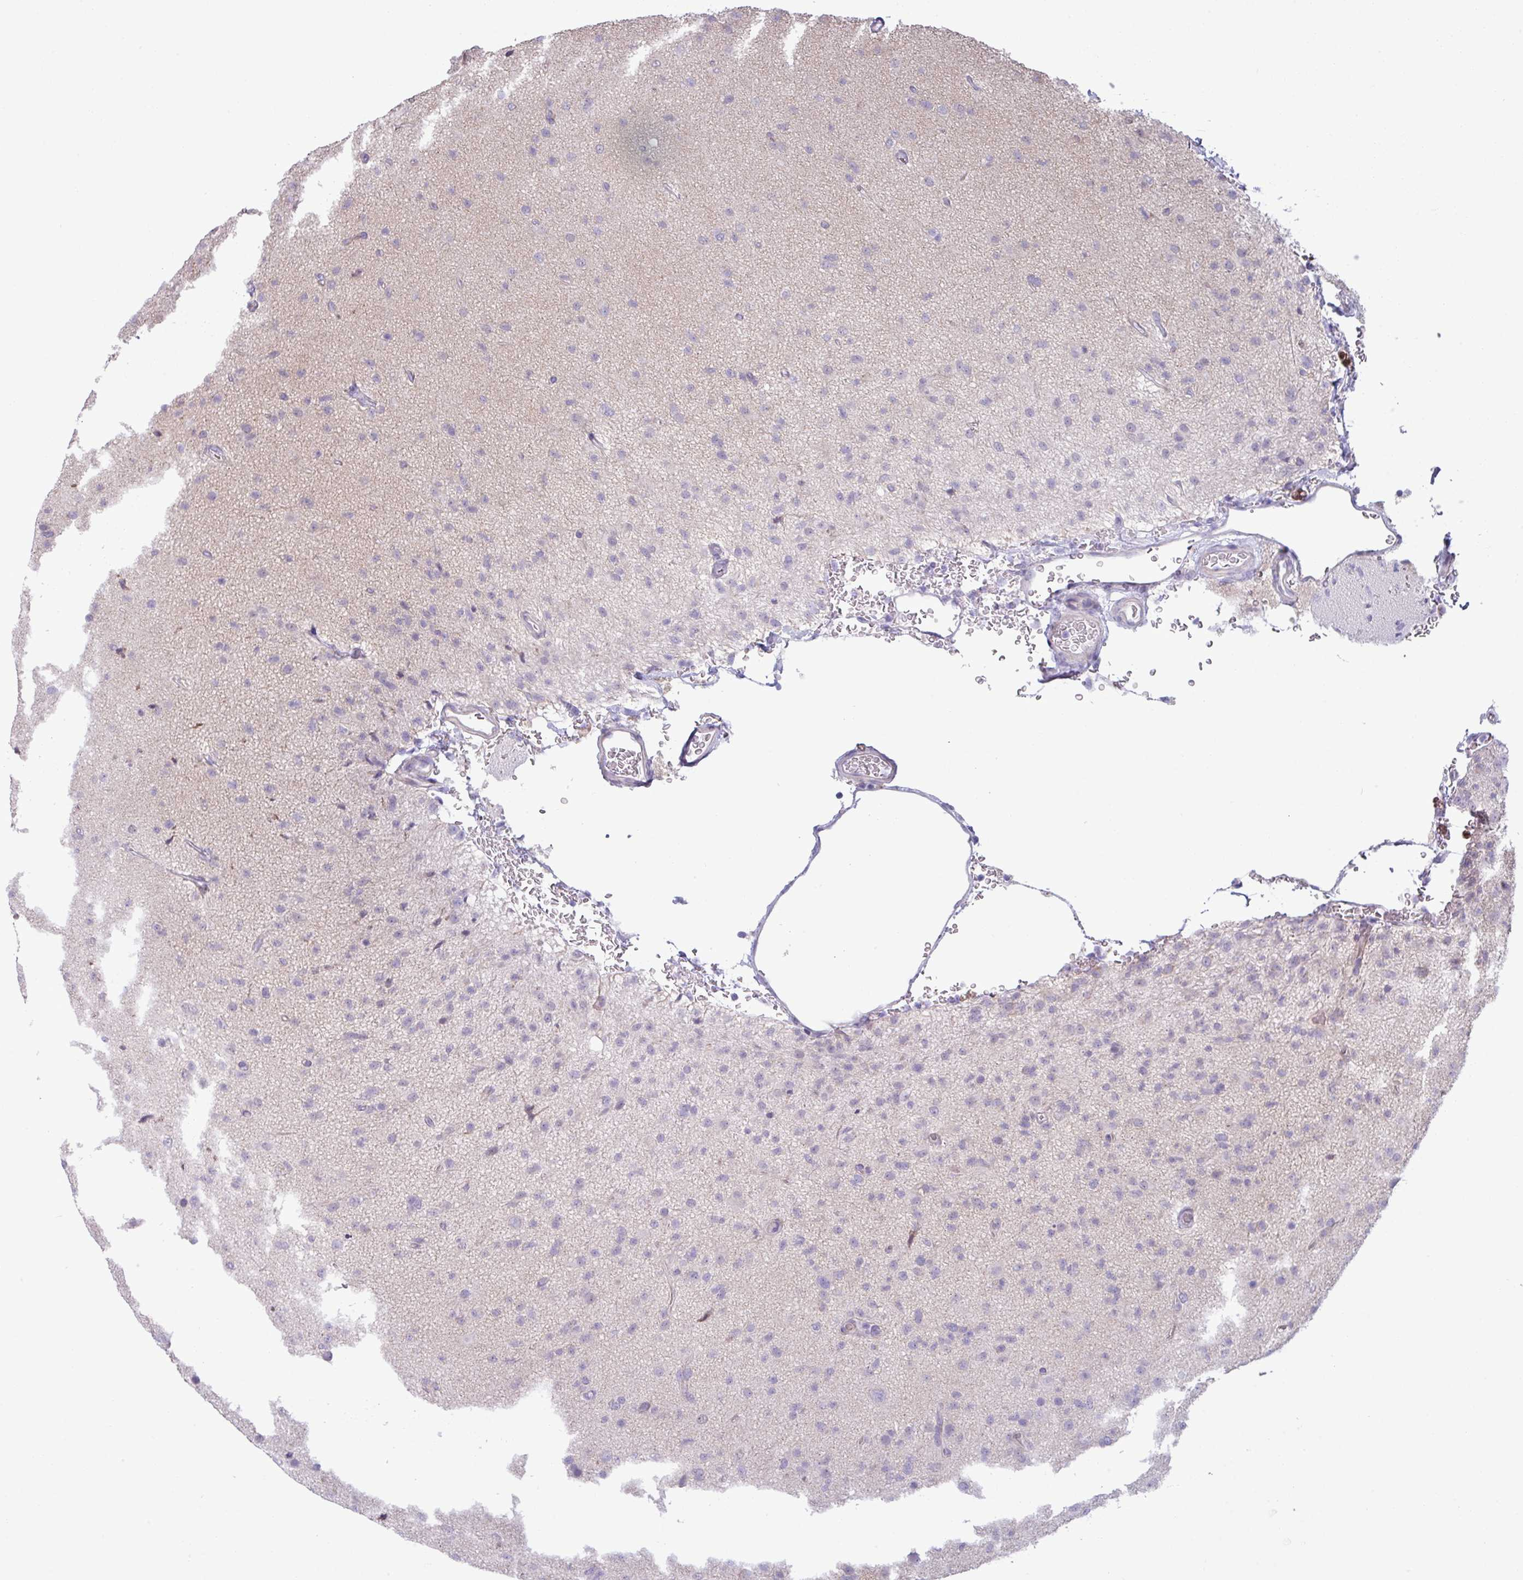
{"staining": {"intensity": "negative", "quantity": "none", "location": "none"}, "tissue": "glioma", "cell_type": "Tumor cells", "image_type": "cancer", "snomed": [{"axis": "morphology", "description": "Glioma, malignant, Low grade"}, {"axis": "topography", "description": "Brain"}], "caption": "Tumor cells show no significant positivity in low-grade glioma (malignant).", "gene": "IRGC", "patient": {"sex": "male", "age": 65}}